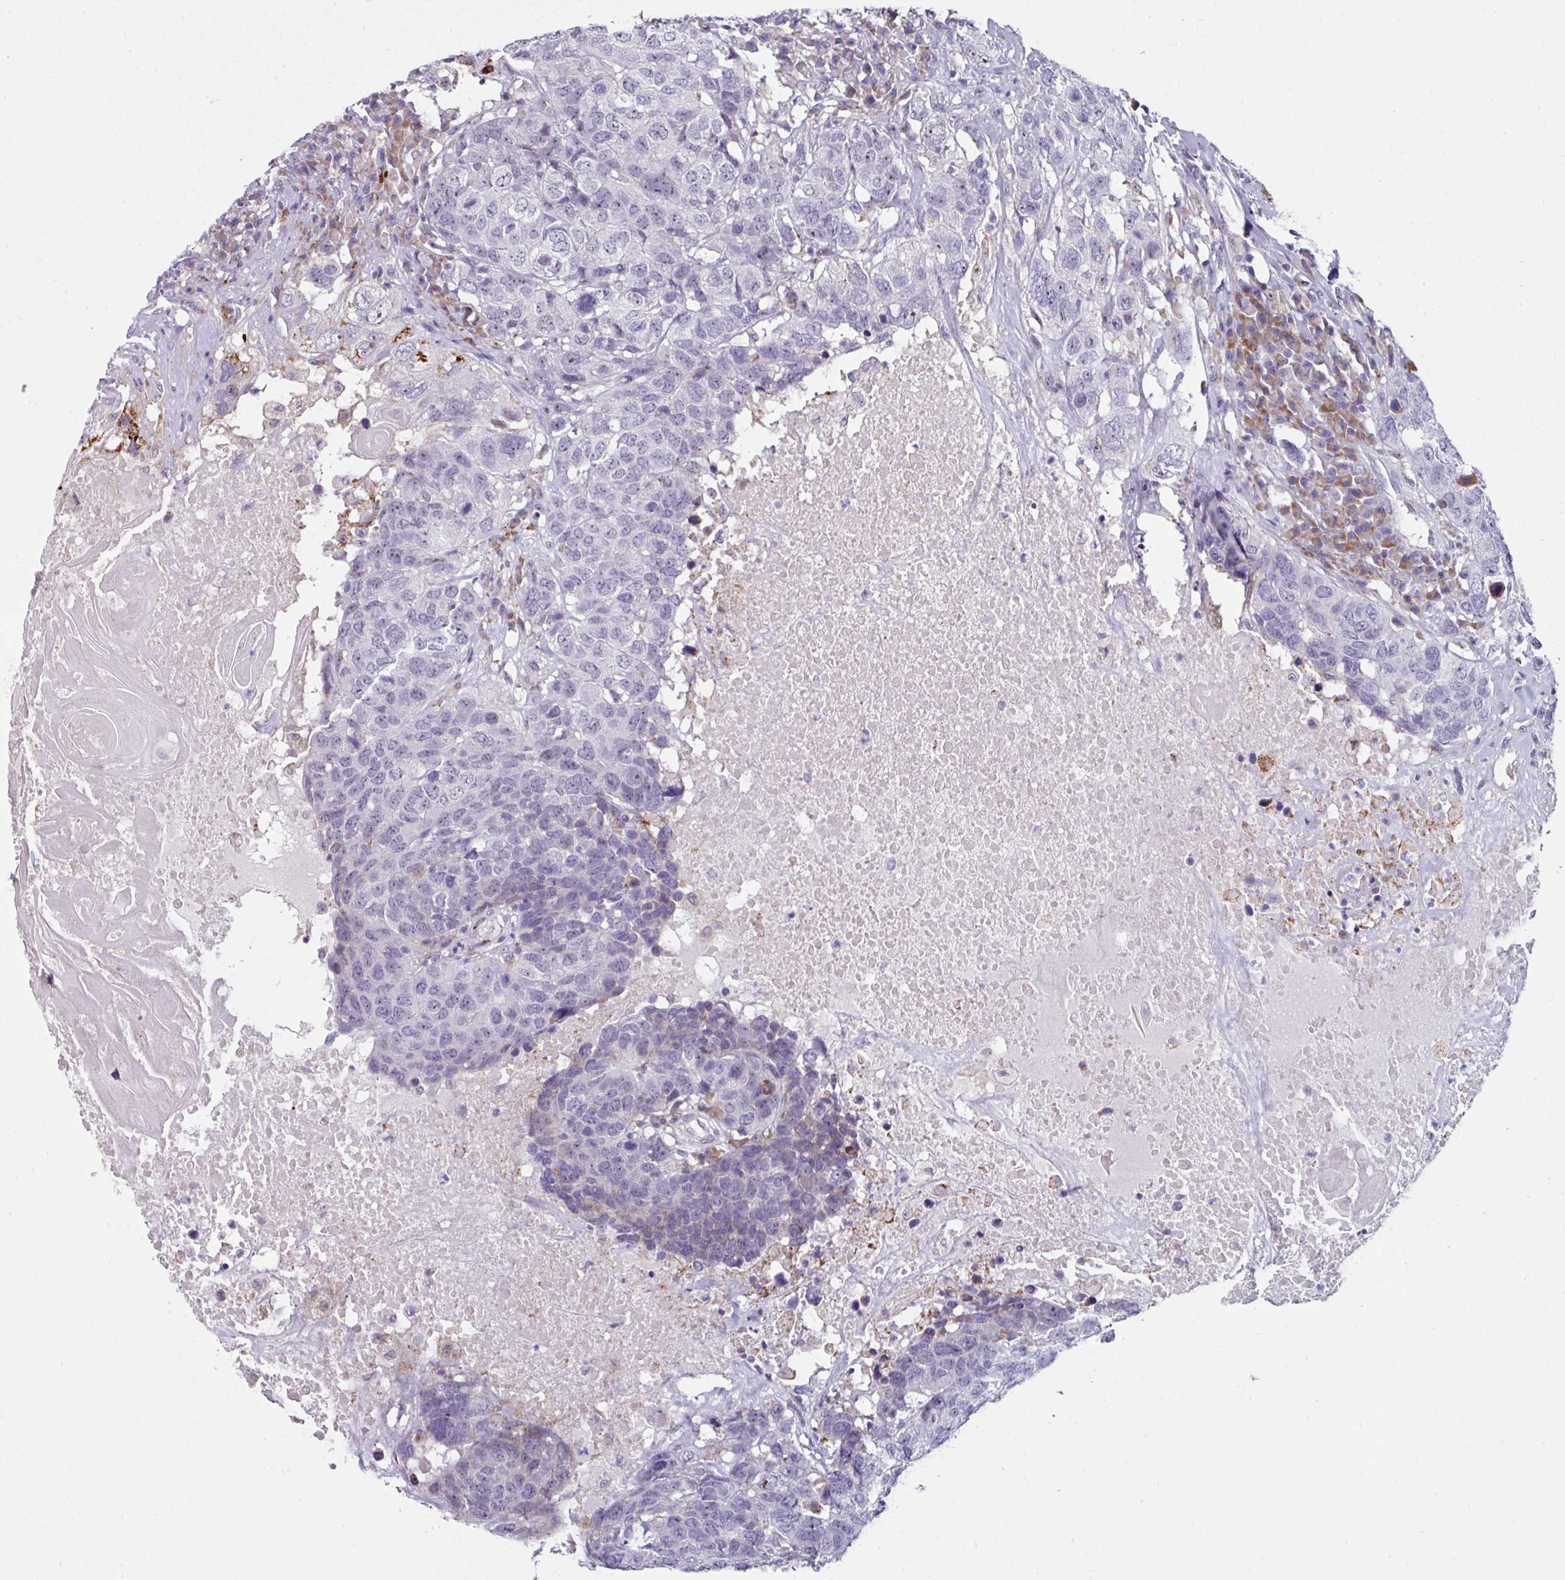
{"staining": {"intensity": "negative", "quantity": "none", "location": "none"}, "tissue": "head and neck cancer", "cell_type": "Tumor cells", "image_type": "cancer", "snomed": [{"axis": "morphology", "description": "Squamous cell carcinoma, NOS"}, {"axis": "topography", "description": "Head-Neck"}], "caption": "DAB (3,3'-diaminobenzidine) immunohistochemical staining of squamous cell carcinoma (head and neck) reveals no significant expression in tumor cells. (DAB (3,3'-diaminobenzidine) IHC, high magnification).", "gene": "BMS1", "patient": {"sex": "male", "age": 66}}